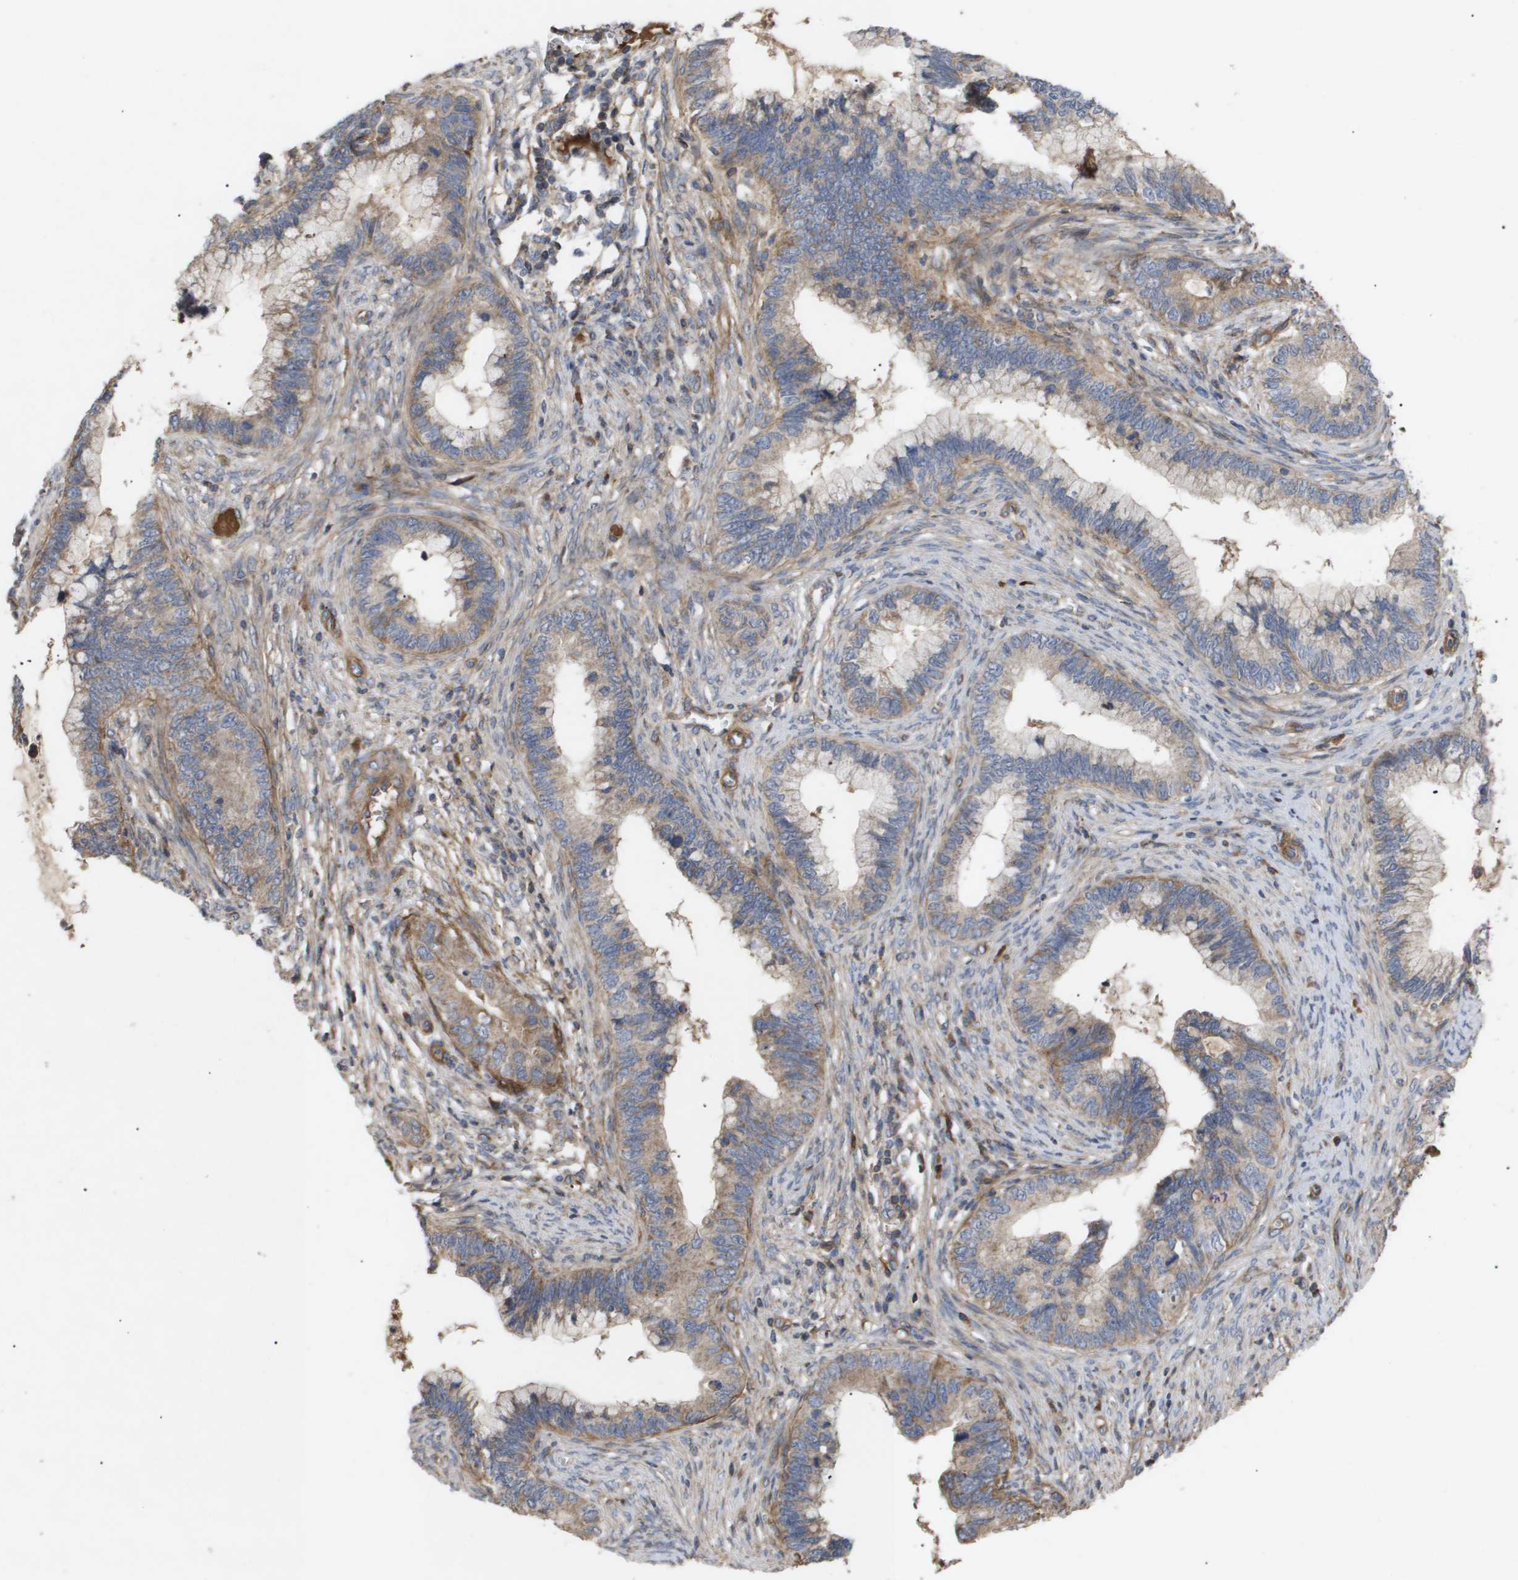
{"staining": {"intensity": "weak", "quantity": ">75%", "location": "cytoplasmic/membranous"}, "tissue": "cervical cancer", "cell_type": "Tumor cells", "image_type": "cancer", "snomed": [{"axis": "morphology", "description": "Adenocarcinoma, NOS"}, {"axis": "topography", "description": "Cervix"}], "caption": "A low amount of weak cytoplasmic/membranous staining is present in approximately >75% of tumor cells in cervical cancer (adenocarcinoma) tissue.", "gene": "TNS1", "patient": {"sex": "female", "age": 44}}